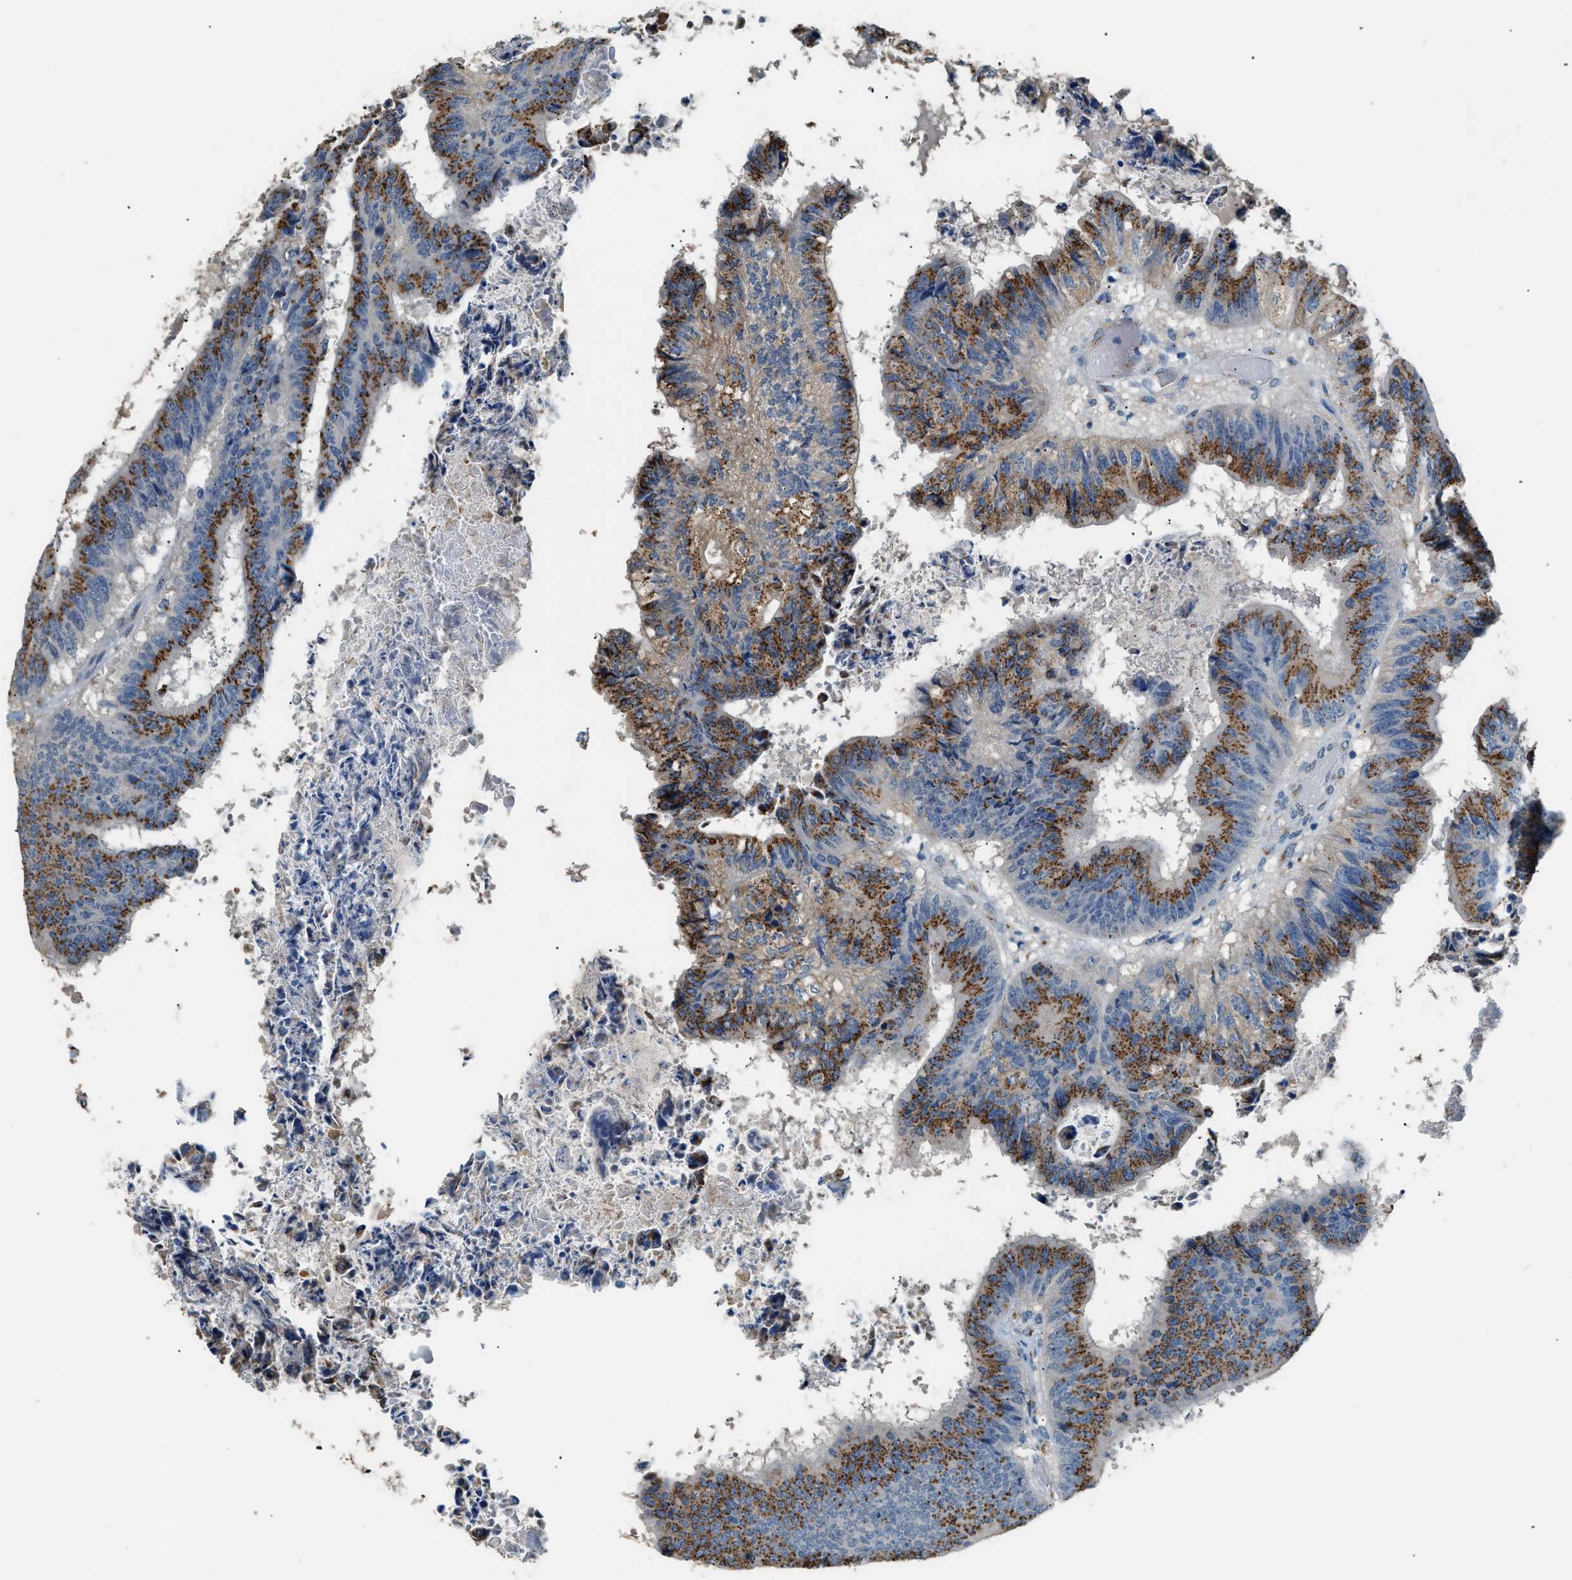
{"staining": {"intensity": "strong", "quantity": ">75%", "location": "cytoplasmic/membranous"}, "tissue": "colorectal cancer", "cell_type": "Tumor cells", "image_type": "cancer", "snomed": [{"axis": "morphology", "description": "Adenocarcinoma, NOS"}, {"axis": "topography", "description": "Rectum"}], "caption": "A high amount of strong cytoplasmic/membranous staining is identified in about >75% of tumor cells in adenocarcinoma (colorectal) tissue. Using DAB (brown) and hematoxylin (blue) stains, captured at high magnification using brightfield microscopy.", "gene": "GOLM1", "patient": {"sex": "male", "age": 72}}